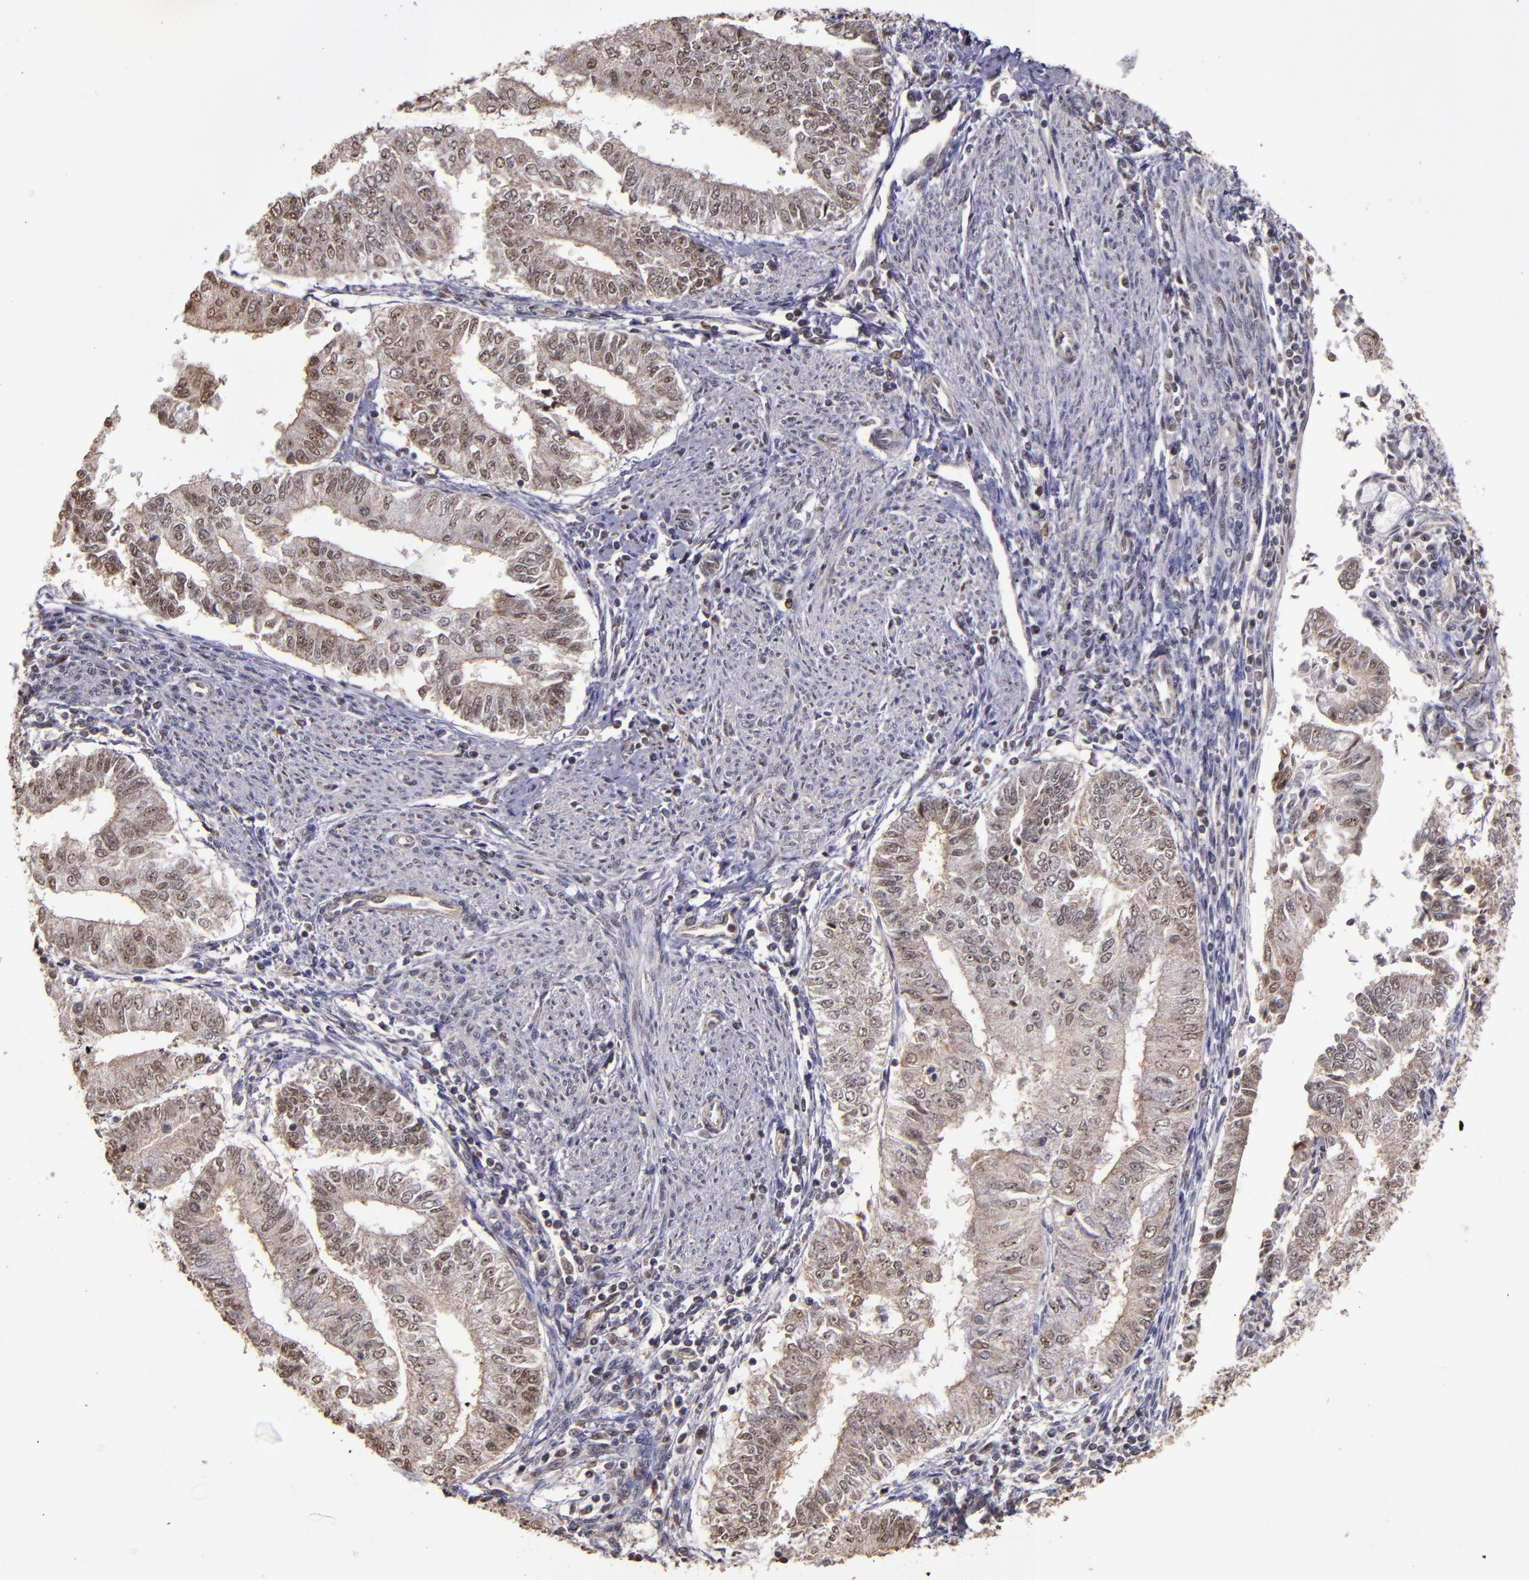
{"staining": {"intensity": "moderate", "quantity": ">75%", "location": "cytoplasmic/membranous,nuclear"}, "tissue": "endometrial cancer", "cell_type": "Tumor cells", "image_type": "cancer", "snomed": [{"axis": "morphology", "description": "Adenocarcinoma, NOS"}, {"axis": "topography", "description": "Endometrium"}], "caption": "This micrograph shows immunohistochemistry (IHC) staining of human endometrial adenocarcinoma, with medium moderate cytoplasmic/membranous and nuclear positivity in approximately >75% of tumor cells.", "gene": "CECR2", "patient": {"sex": "female", "age": 66}}